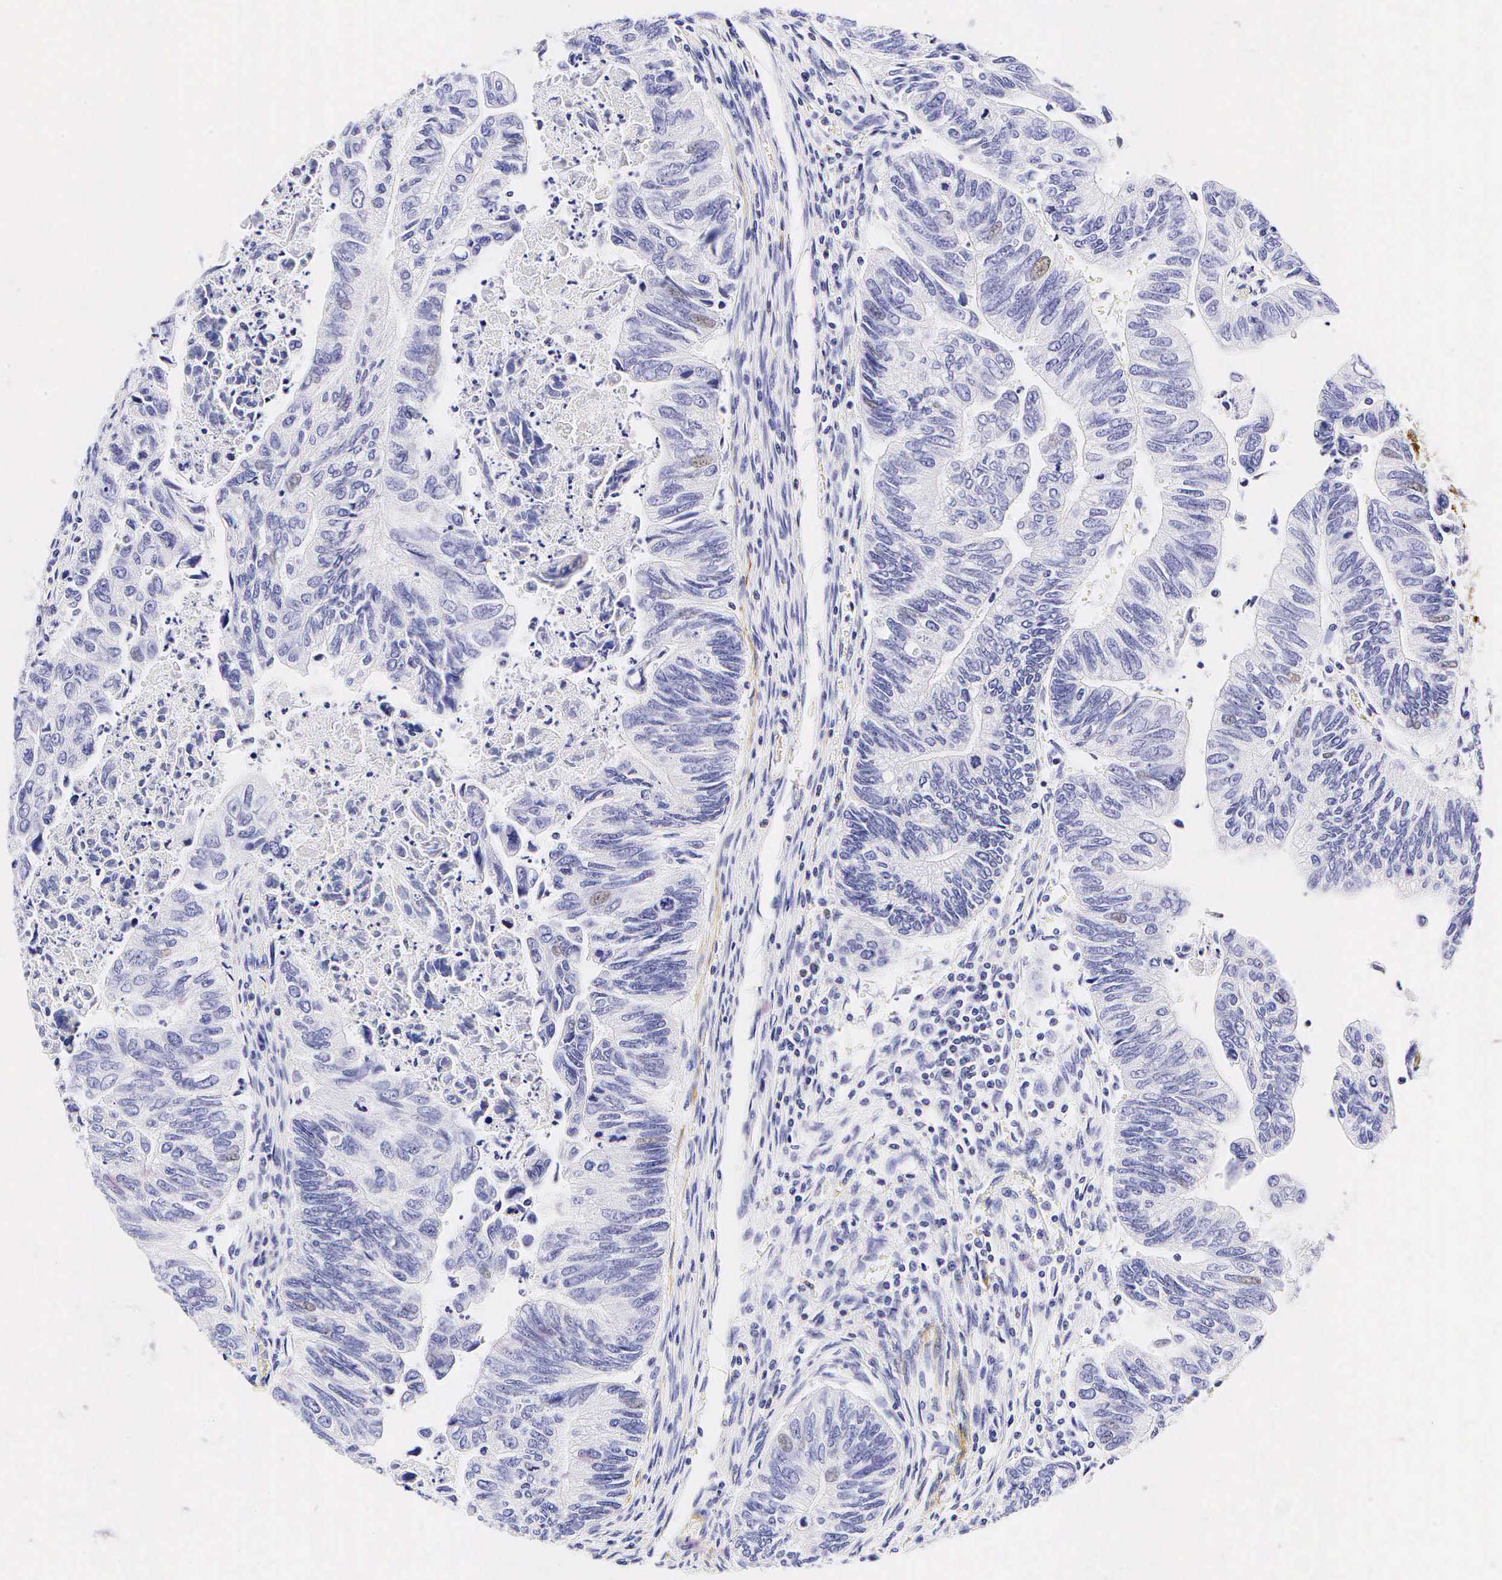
{"staining": {"intensity": "negative", "quantity": "none", "location": "none"}, "tissue": "colorectal cancer", "cell_type": "Tumor cells", "image_type": "cancer", "snomed": [{"axis": "morphology", "description": "Adenocarcinoma, NOS"}, {"axis": "topography", "description": "Colon"}], "caption": "Tumor cells show no significant protein positivity in colorectal cancer (adenocarcinoma).", "gene": "CALD1", "patient": {"sex": "female", "age": 11}}